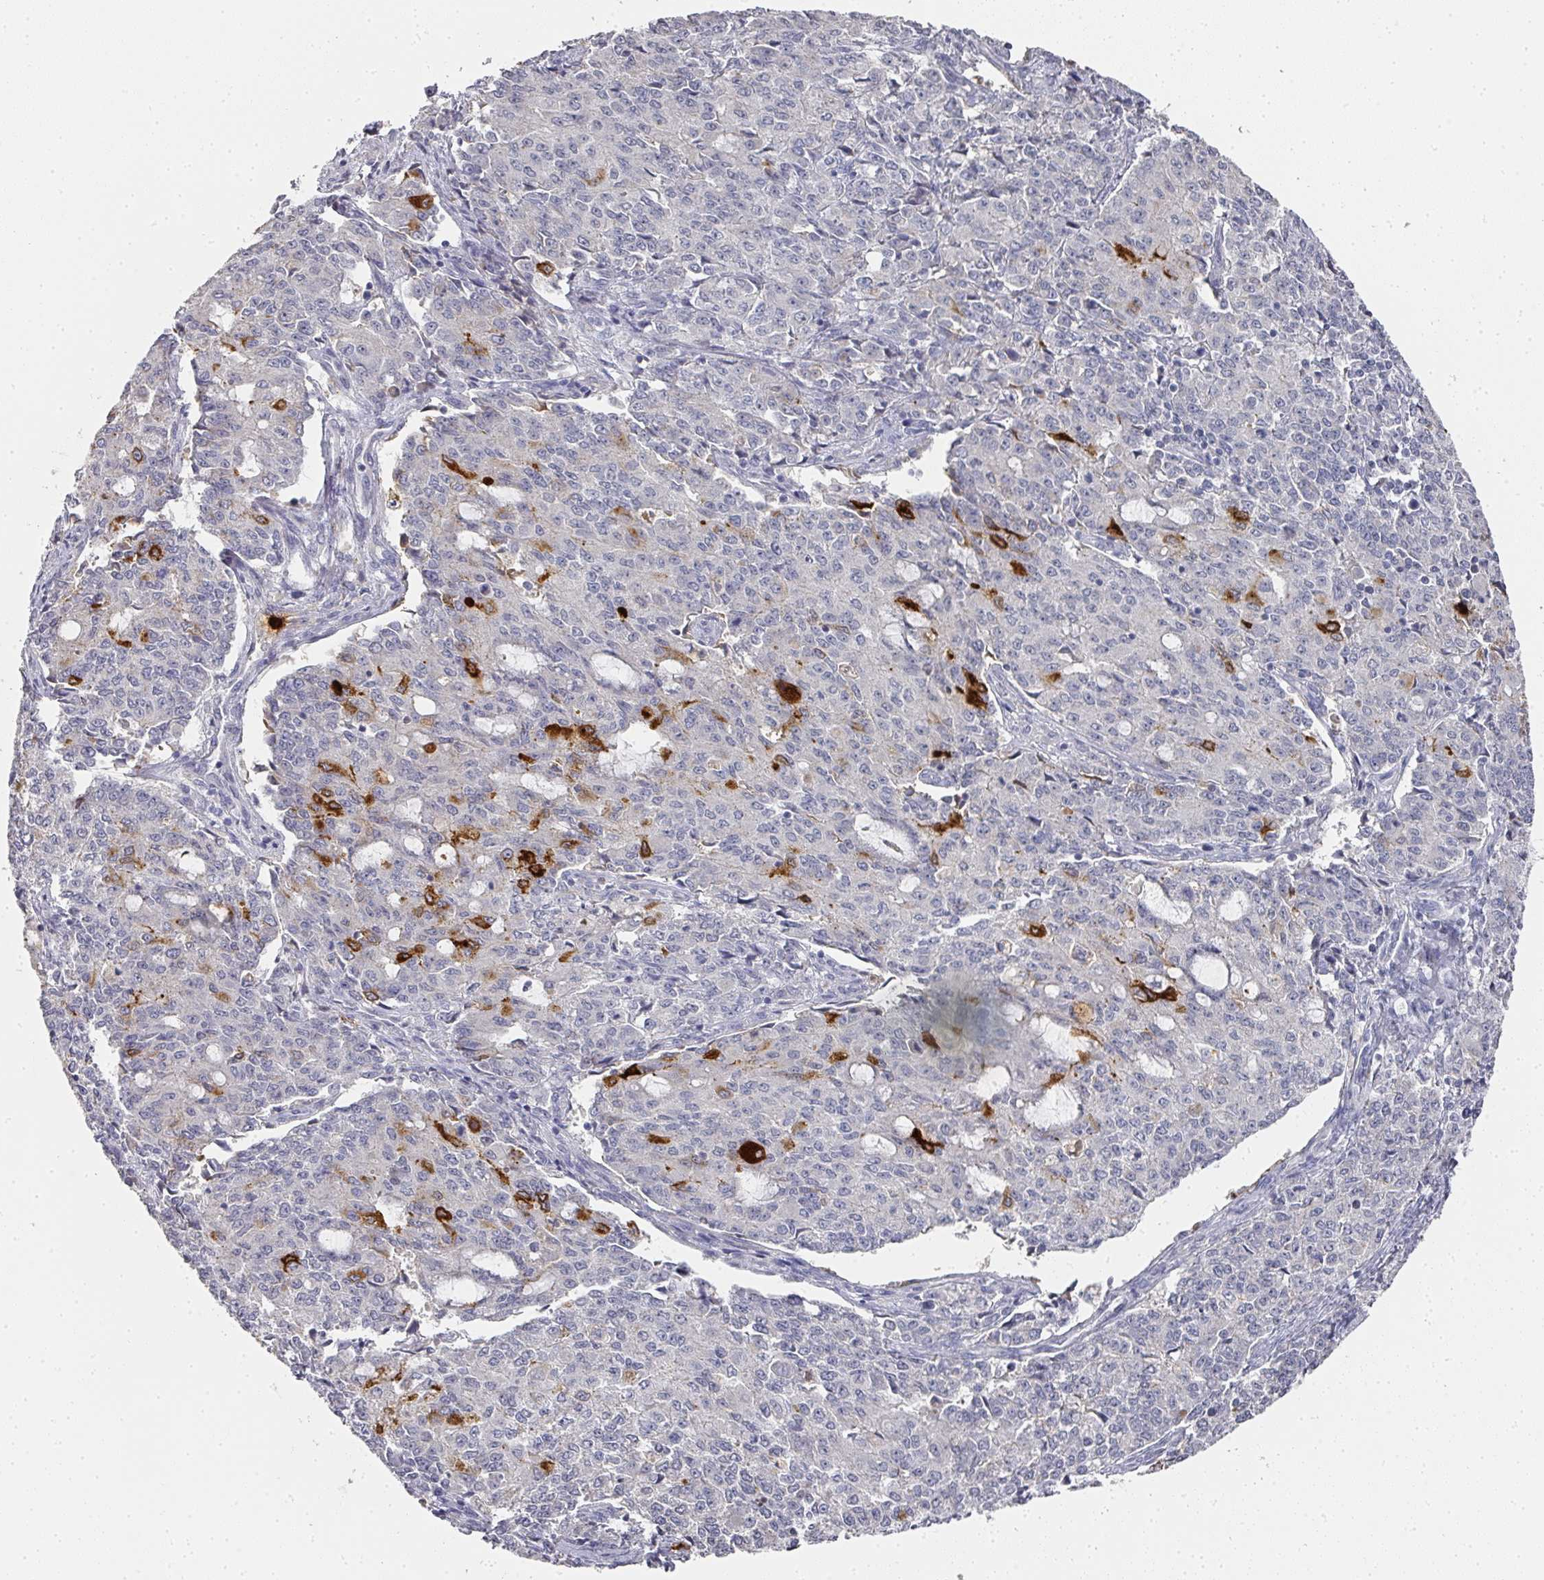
{"staining": {"intensity": "strong", "quantity": "<25%", "location": "cytoplasmic/membranous"}, "tissue": "endometrial cancer", "cell_type": "Tumor cells", "image_type": "cancer", "snomed": [{"axis": "morphology", "description": "Adenocarcinoma, NOS"}, {"axis": "topography", "description": "Endometrium"}], "caption": "Brown immunohistochemical staining in adenocarcinoma (endometrial) shows strong cytoplasmic/membranous expression in about <25% of tumor cells.", "gene": "CAMP", "patient": {"sex": "female", "age": 50}}